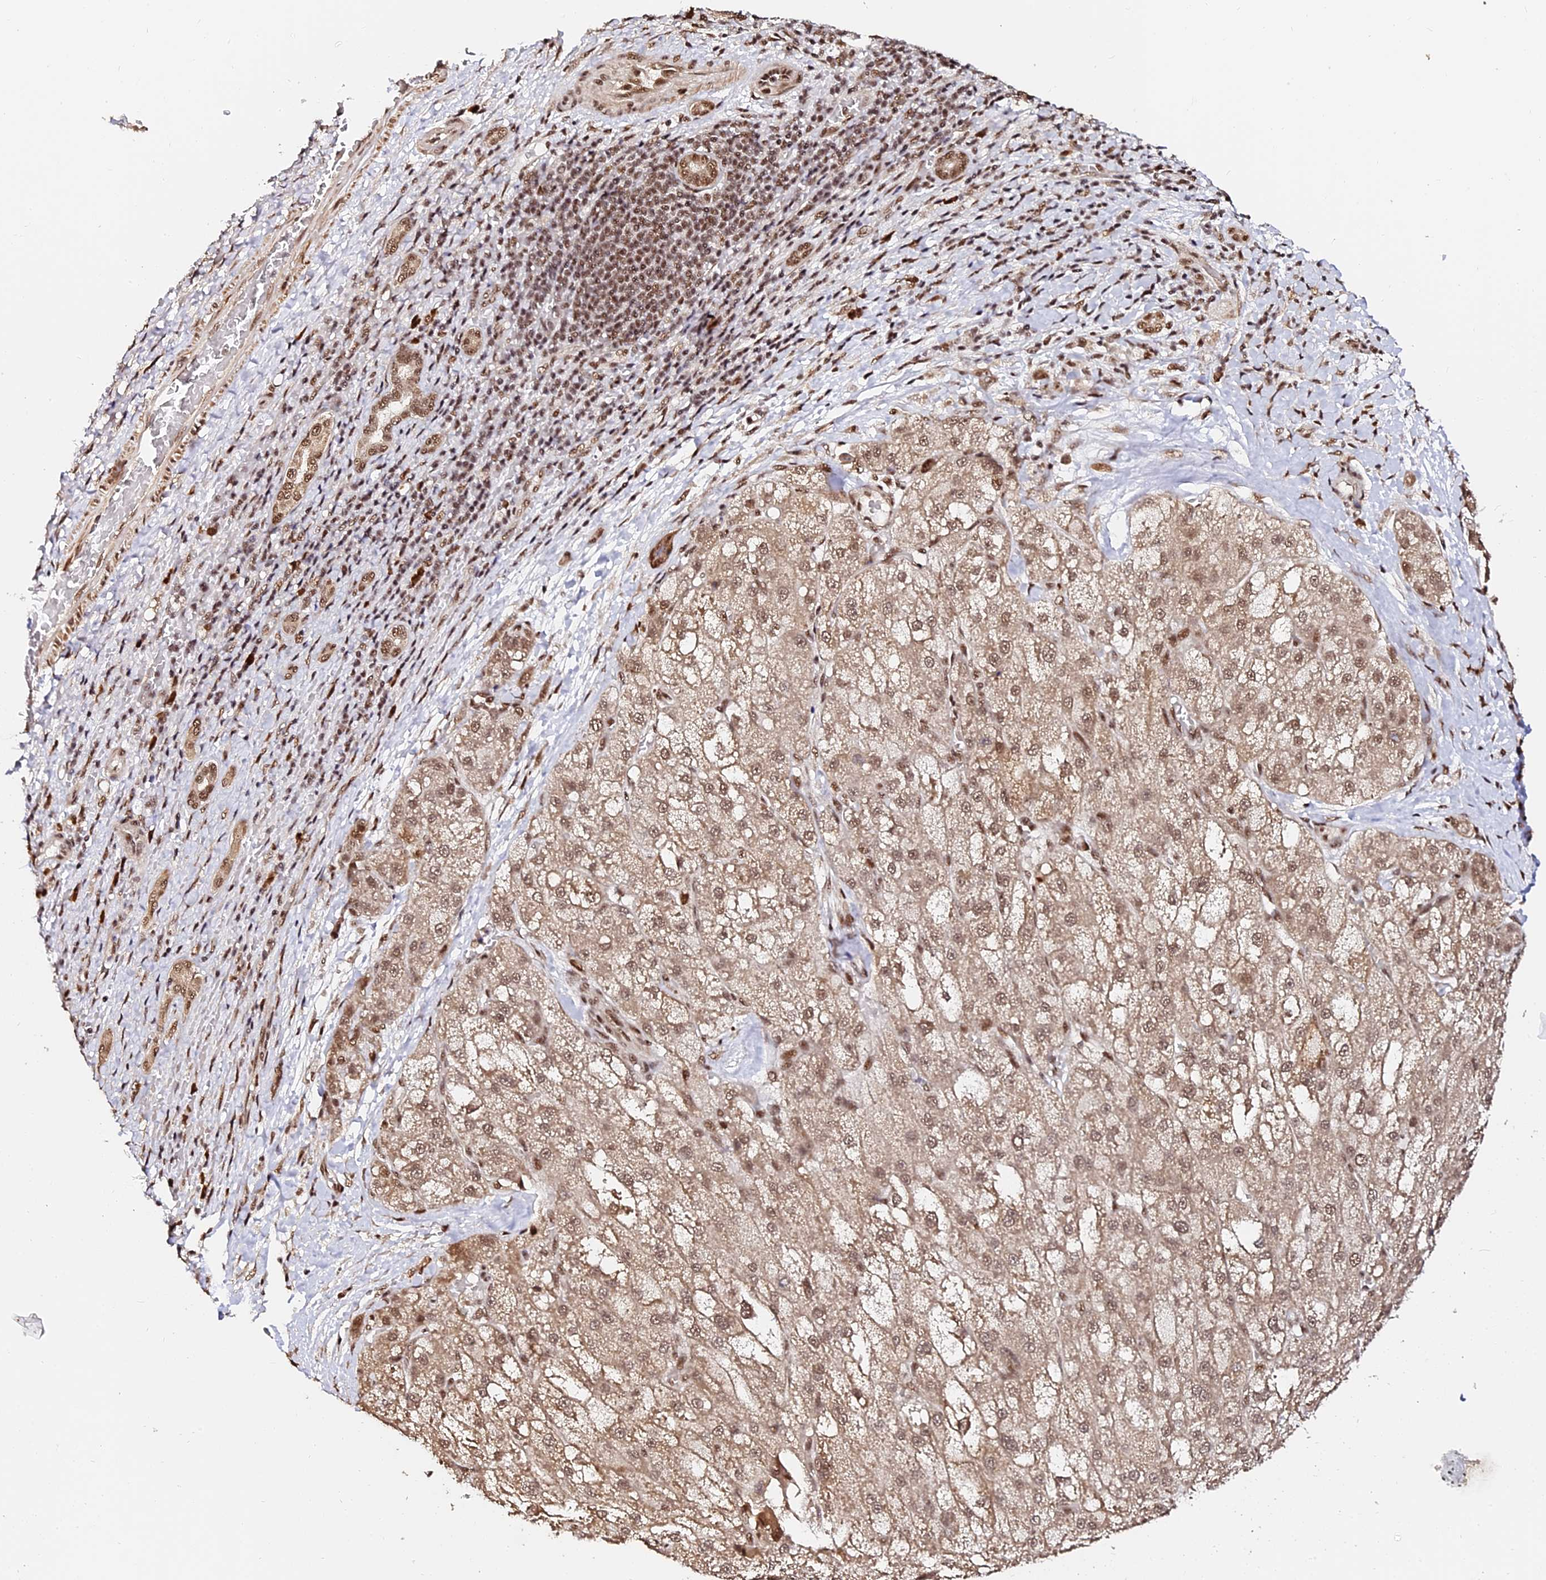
{"staining": {"intensity": "moderate", "quantity": ">75%", "location": "cytoplasmic/membranous,nuclear"}, "tissue": "liver cancer", "cell_type": "Tumor cells", "image_type": "cancer", "snomed": [{"axis": "morphology", "description": "Normal tissue, NOS"}, {"axis": "morphology", "description": "Carcinoma, Hepatocellular, NOS"}, {"axis": "topography", "description": "Liver"}], "caption": "Liver cancer (hepatocellular carcinoma) stained for a protein reveals moderate cytoplasmic/membranous and nuclear positivity in tumor cells.", "gene": "MCRS1", "patient": {"sex": "male", "age": 57}}